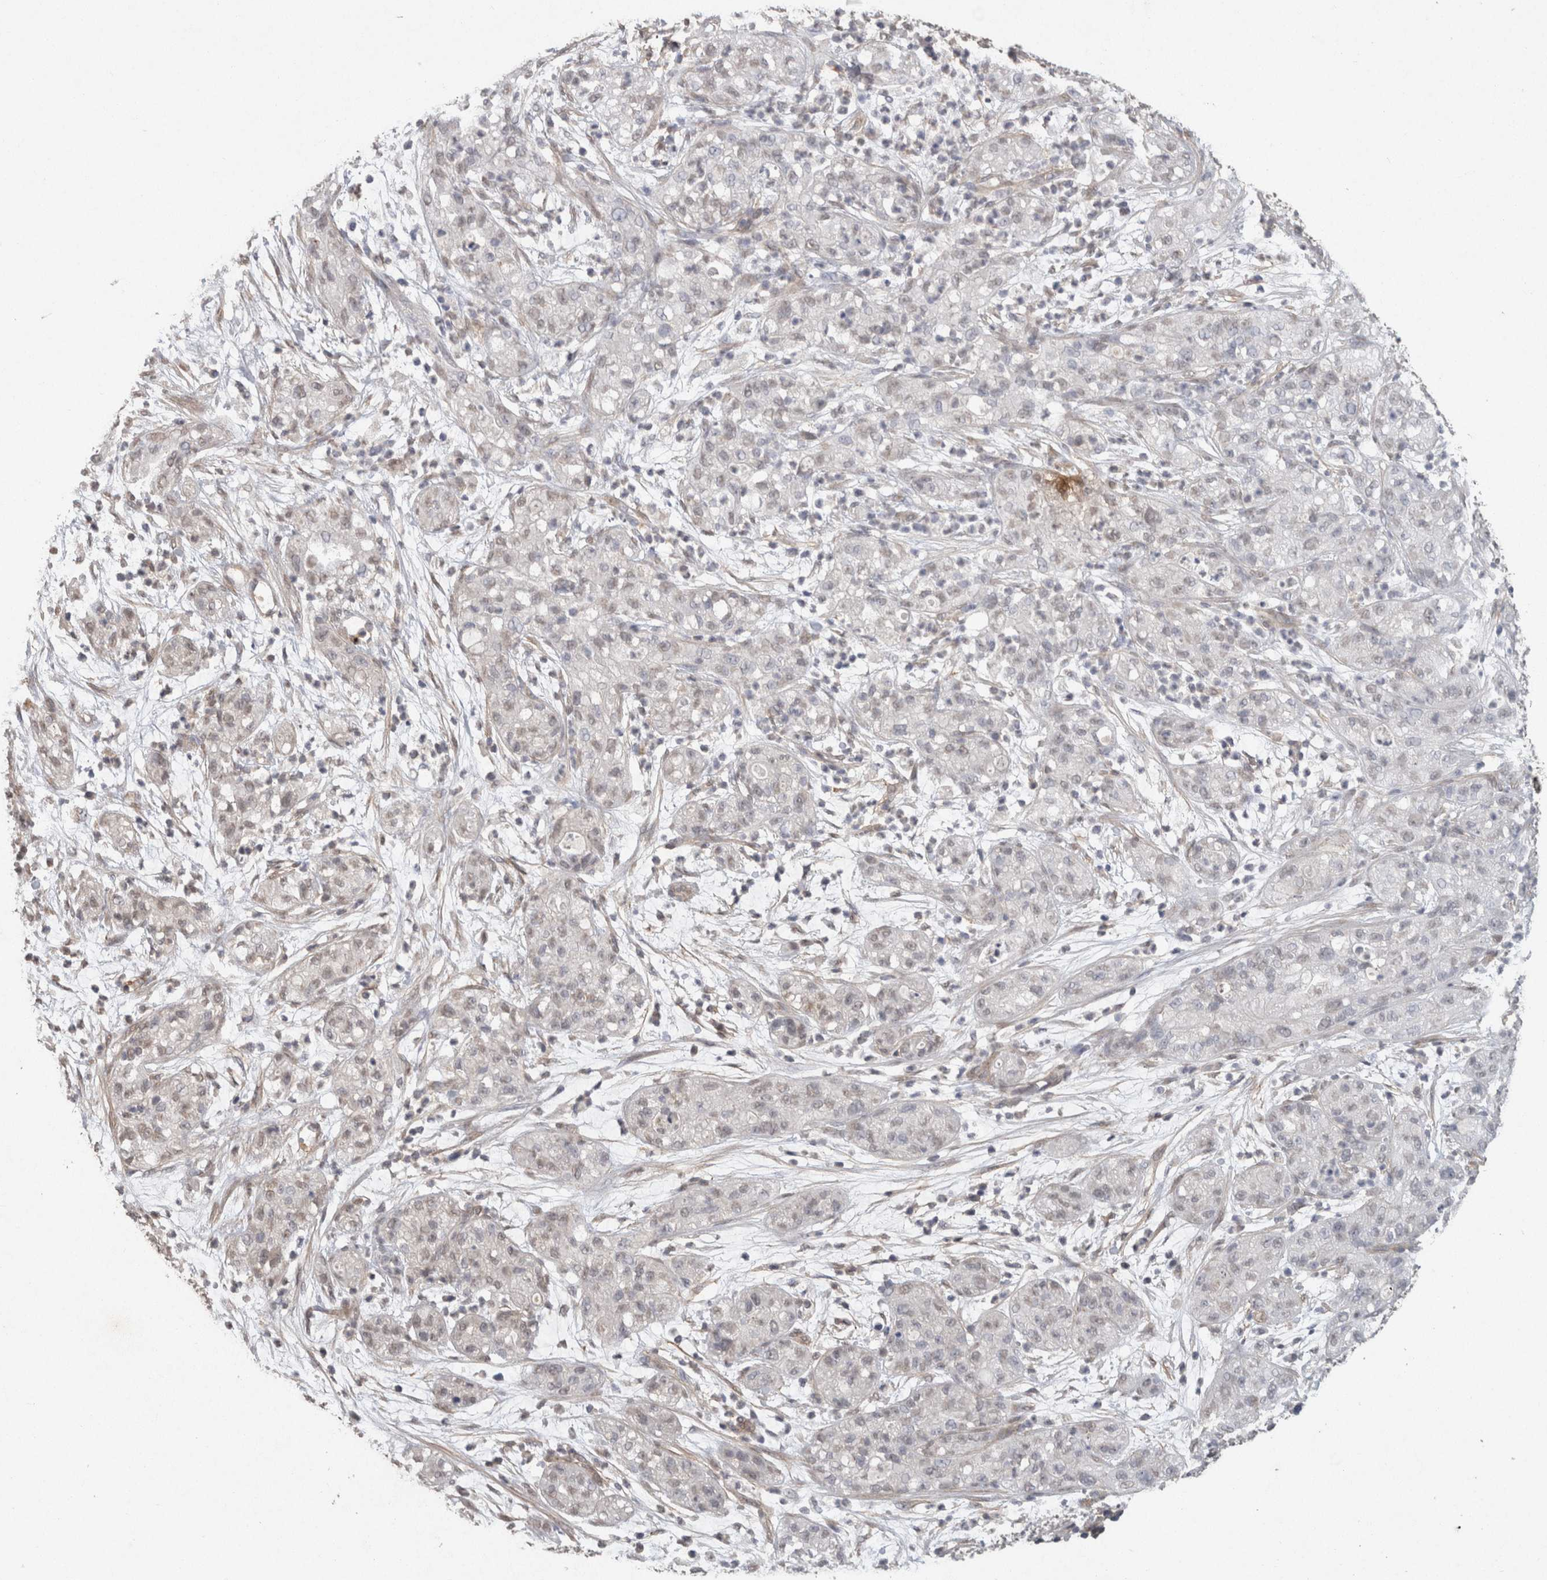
{"staining": {"intensity": "weak", "quantity": "25%-75%", "location": "nuclear"}, "tissue": "pancreatic cancer", "cell_type": "Tumor cells", "image_type": "cancer", "snomed": [{"axis": "morphology", "description": "Adenocarcinoma, NOS"}, {"axis": "topography", "description": "Pancreas"}], "caption": "Human pancreatic cancer (adenocarcinoma) stained with a protein marker displays weak staining in tumor cells.", "gene": "RECK", "patient": {"sex": "female", "age": 78}}